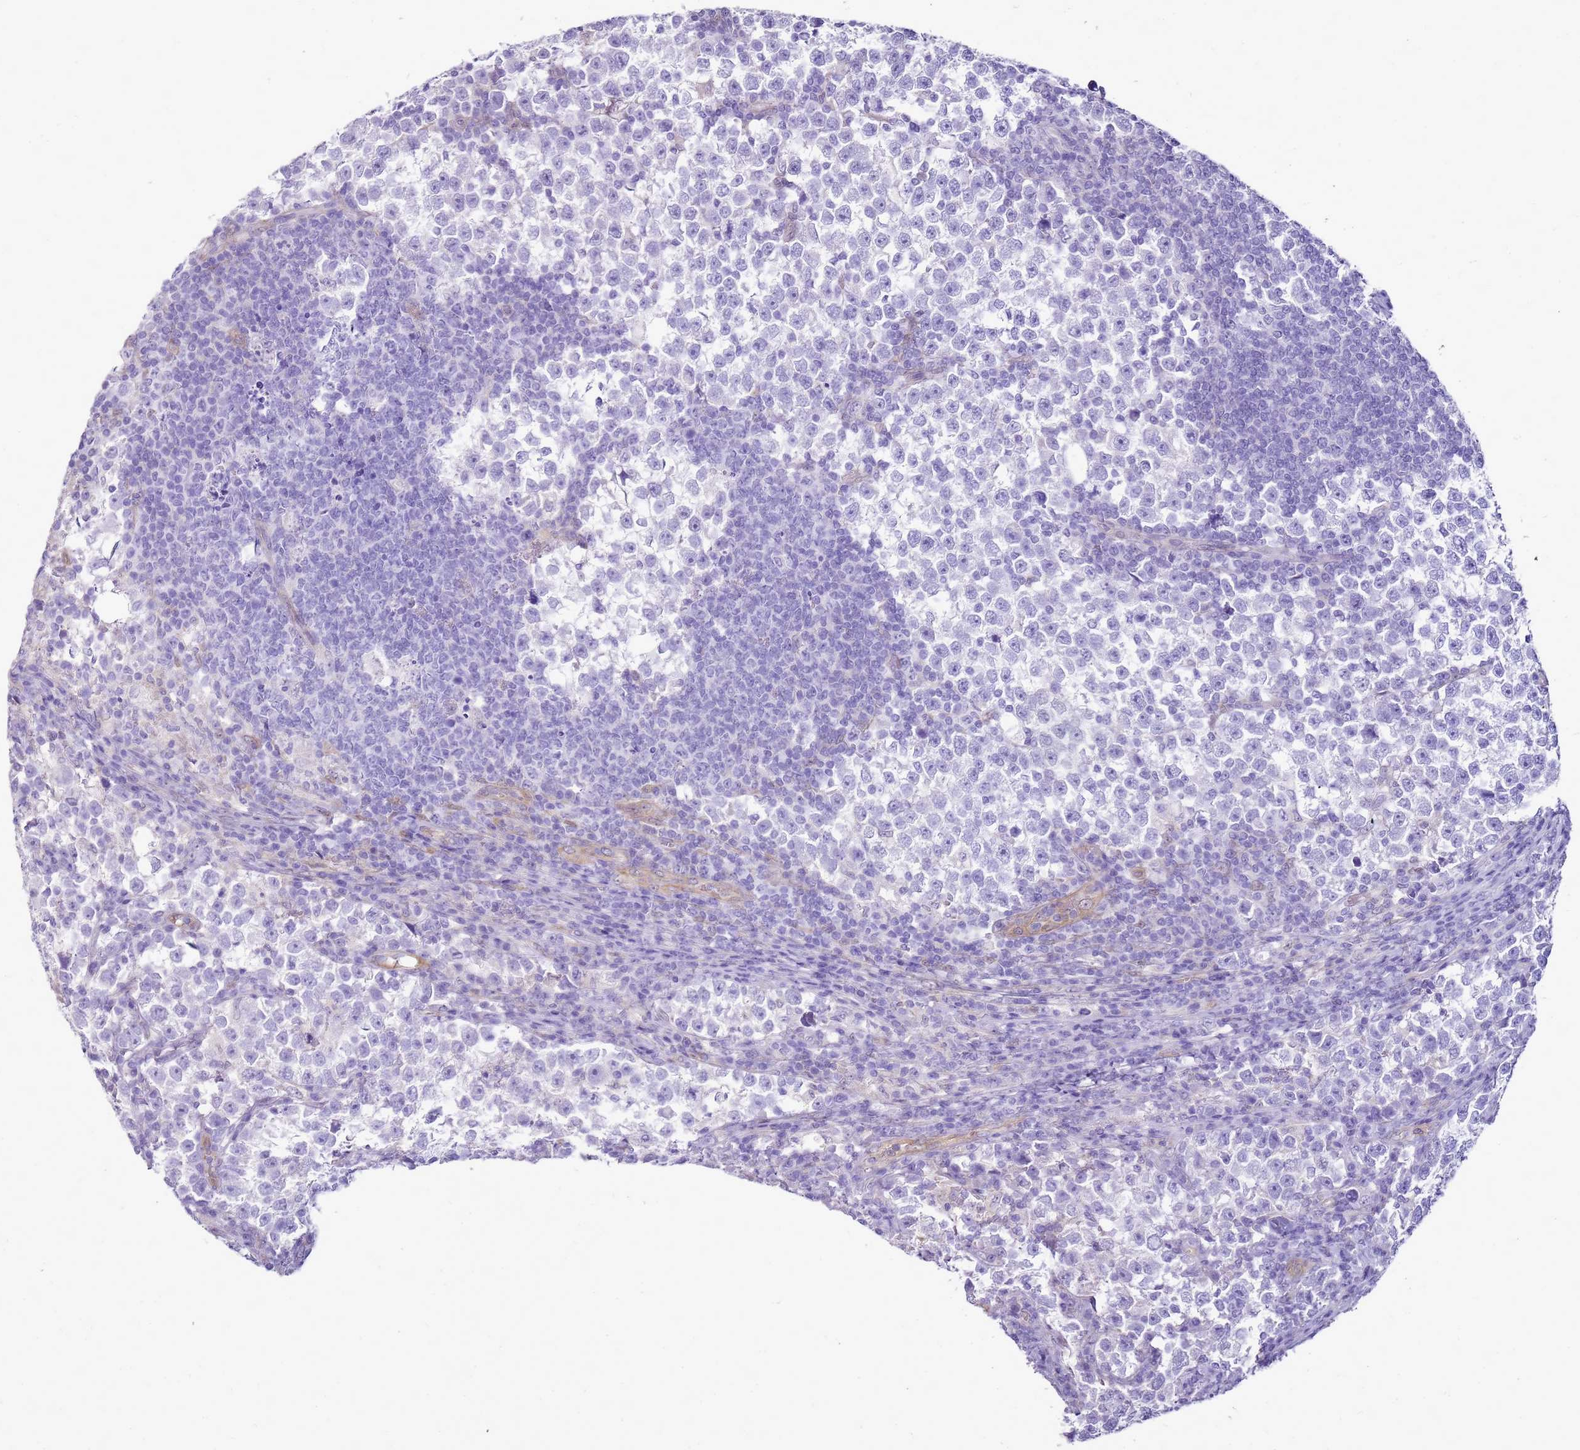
{"staining": {"intensity": "negative", "quantity": "none", "location": "none"}, "tissue": "testis cancer", "cell_type": "Tumor cells", "image_type": "cancer", "snomed": [{"axis": "morphology", "description": "Normal tissue, NOS"}, {"axis": "morphology", "description": "Seminoma, NOS"}, {"axis": "topography", "description": "Testis"}], "caption": "Immunohistochemistry photomicrograph of human testis cancer stained for a protein (brown), which displays no staining in tumor cells.", "gene": "SULT1E1", "patient": {"sex": "male", "age": 43}}